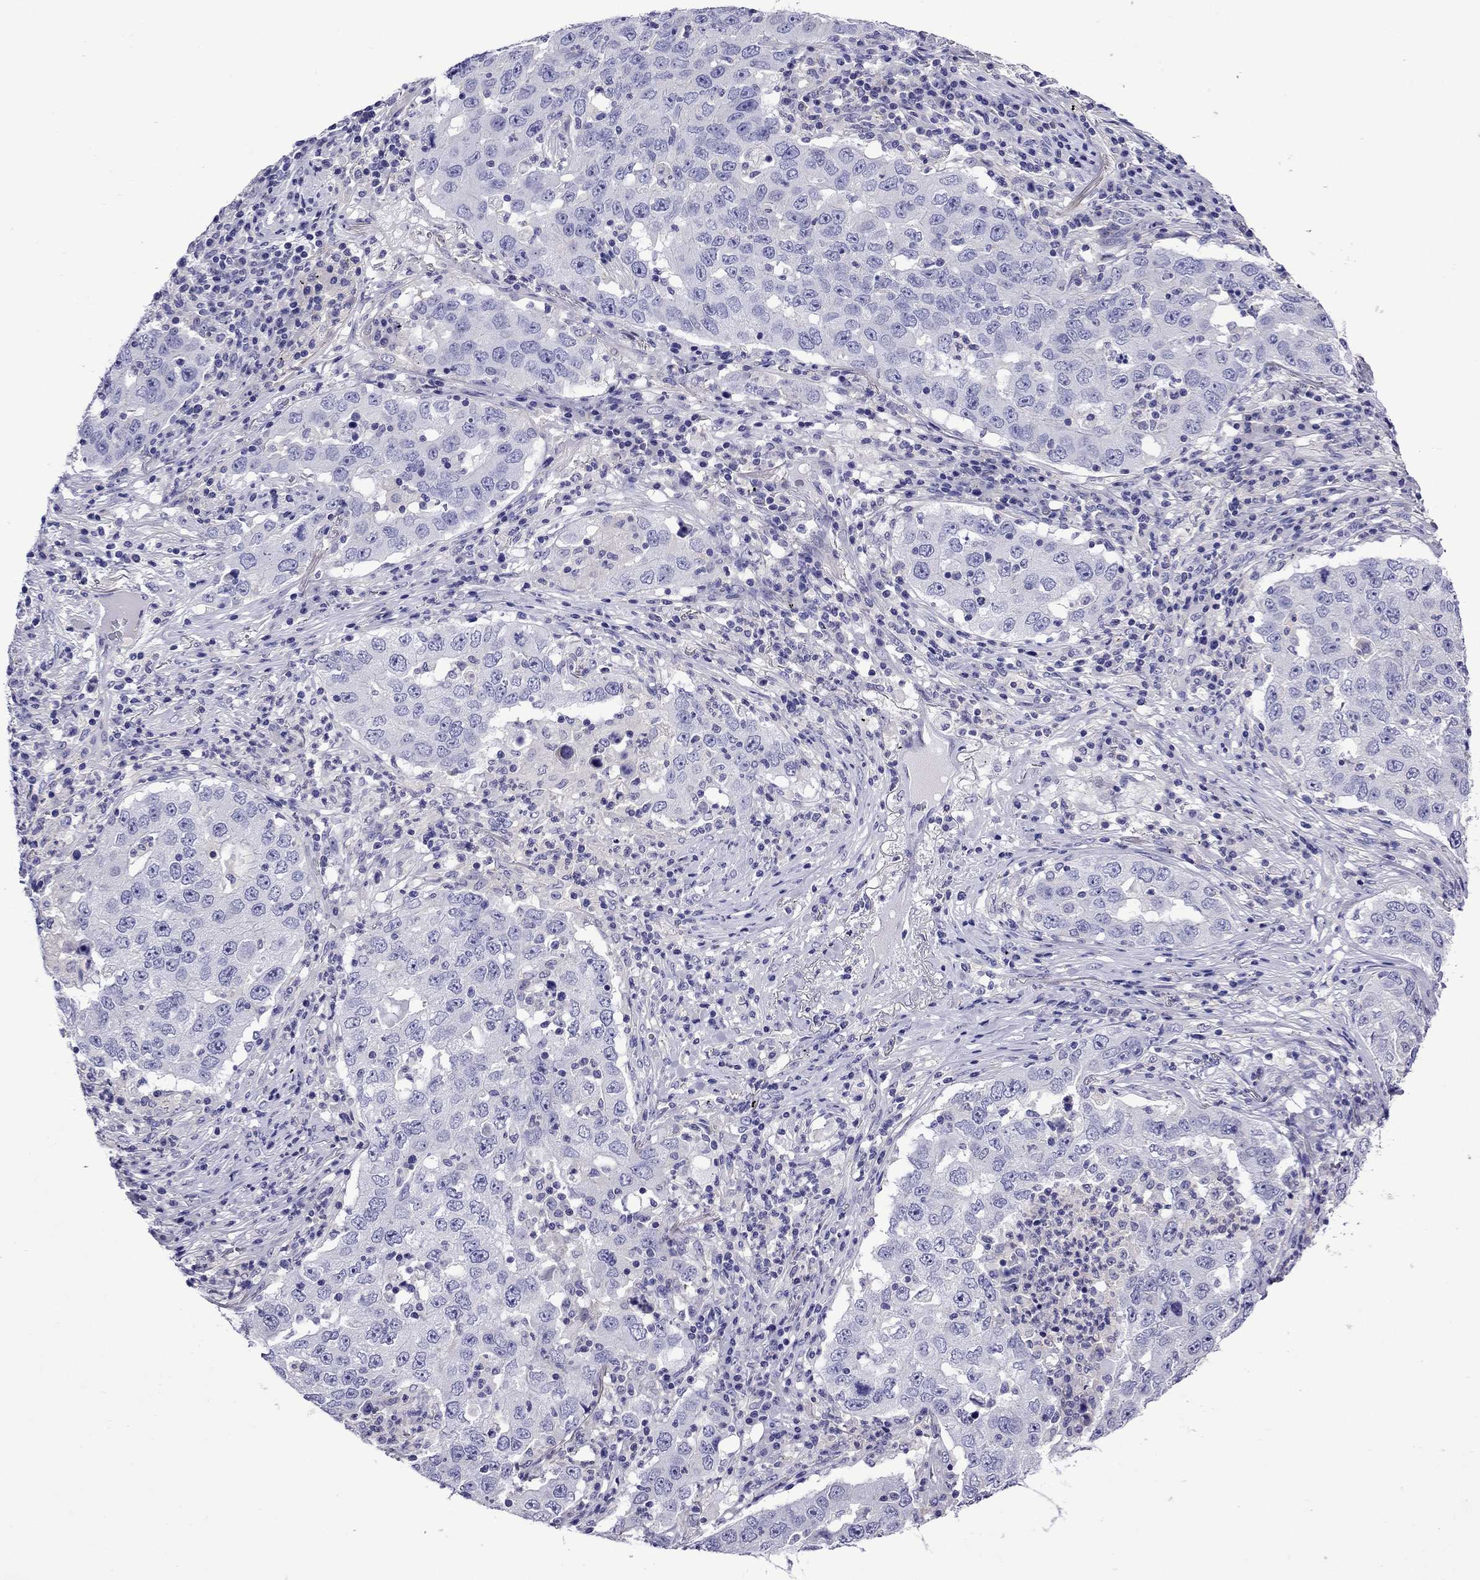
{"staining": {"intensity": "negative", "quantity": "none", "location": "none"}, "tissue": "lung cancer", "cell_type": "Tumor cells", "image_type": "cancer", "snomed": [{"axis": "morphology", "description": "Adenocarcinoma, NOS"}, {"axis": "topography", "description": "Lung"}], "caption": "Human lung cancer stained for a protein using IHC displays no positivity in tumor cells.", "gene": "SCG2", "patient": {"sex": "male", "age": 73}}